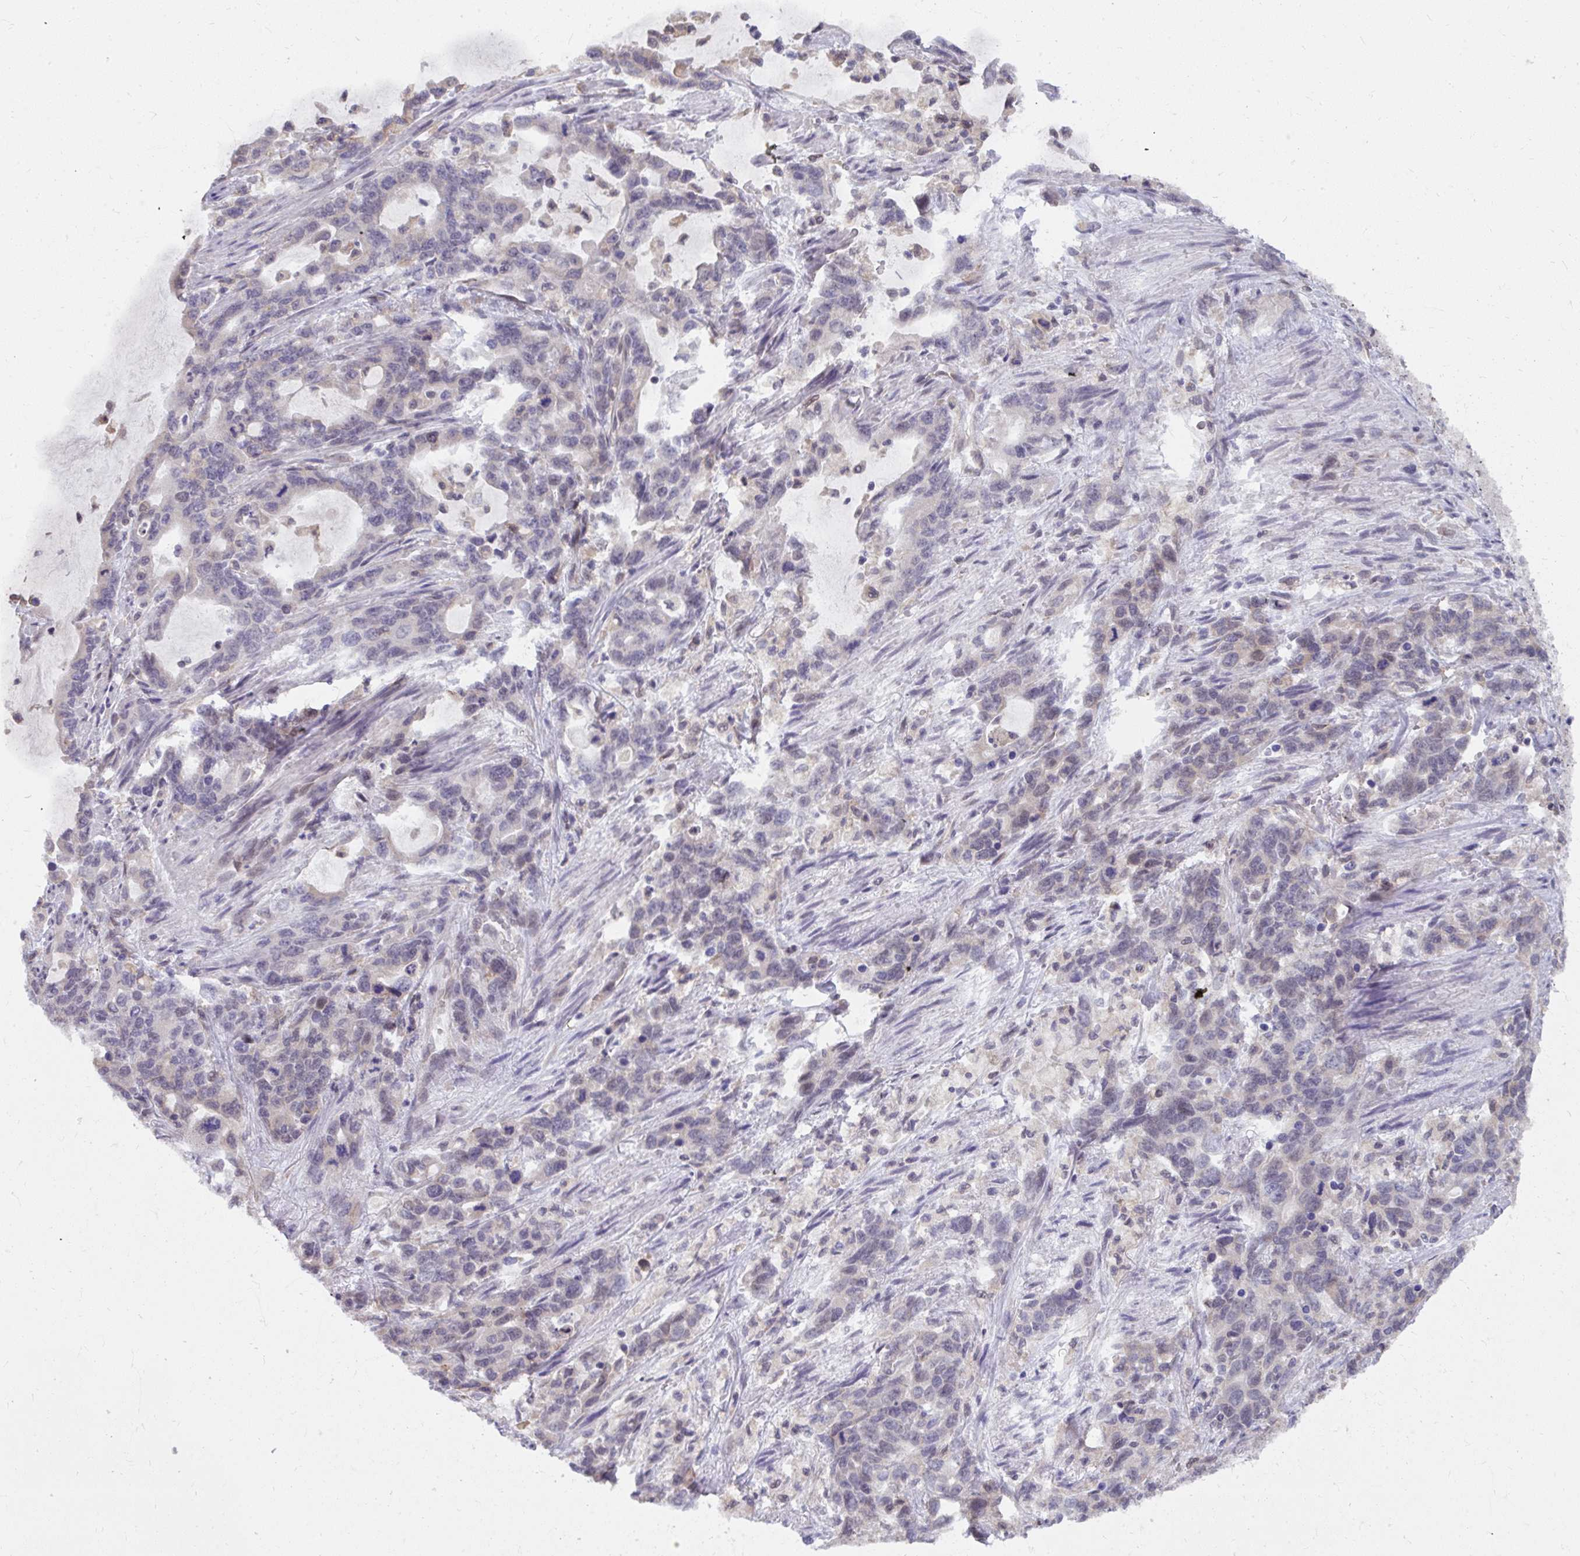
{"staining": {"intensity": "negative", "quantity": "none", "location": "none"}, "tissue": "stomach cancer", "cell_type": "Tumor cells", "image_type": "cancer", "snomed": [{"axis": "morphology", "description": "Adenocarcinoma, NOS"}, {"axis": "topography", "description": "Stomach, upper"}], "caption": "Immunohistochemistry (IHC) micrograph of stomach cancer stained for a protein (brown), which demonstrates no positivity in tumor cells.", "gene": "NMNAT1", "patient": {"sex": "male", "age": 85}}